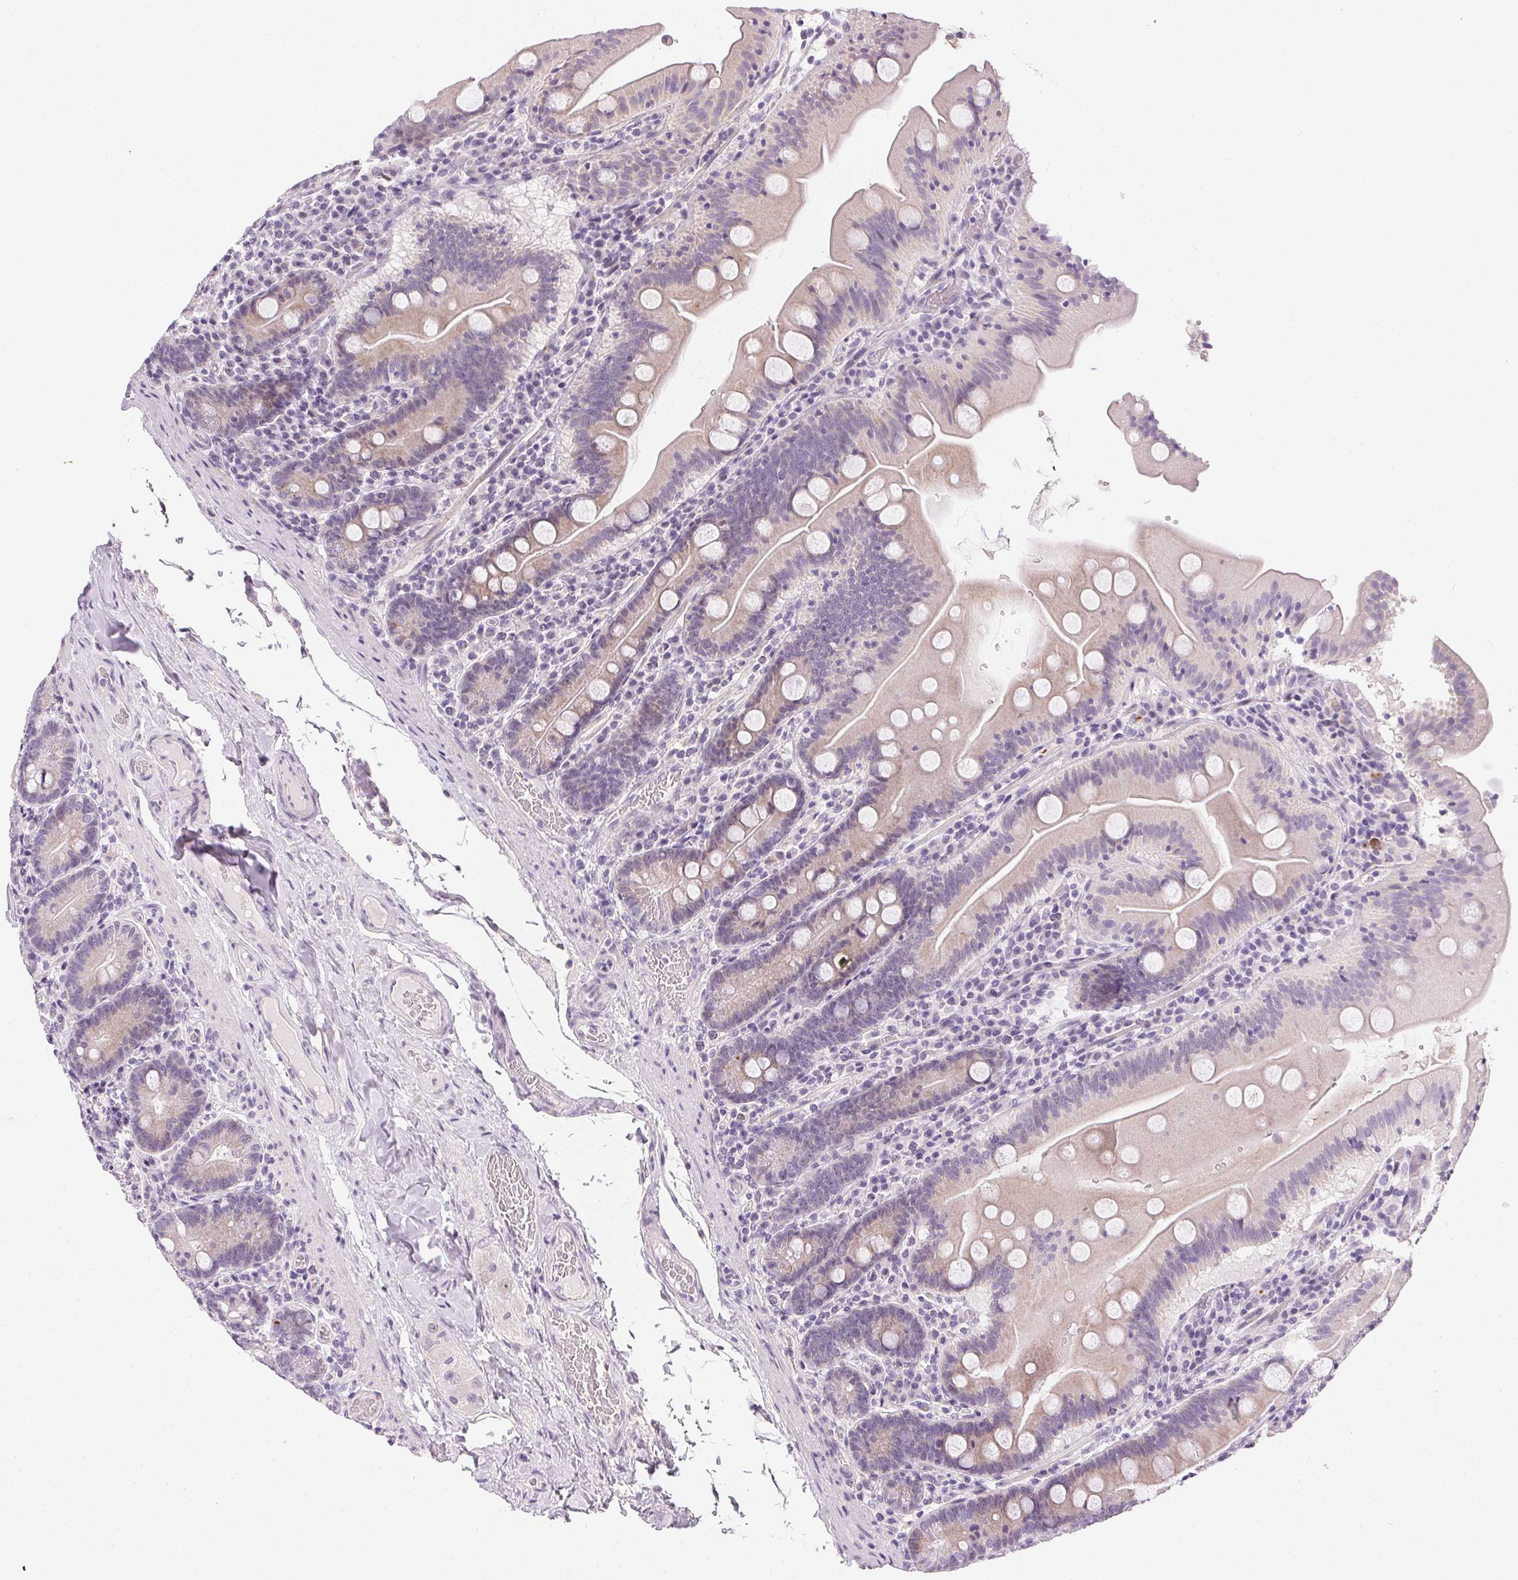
{"staining": {"intensity": "weak", "quantity": "25%-75%", "location": "cytoplasmic/membranous"}, "tissue": "small intestine", "cell_type": "Glandular cells", "image_type": "normal", "snomed": [{"axis": "morphology", "description": "Normal tissue, NOS"}, {"axis": "topography", "description": "Small intestine"}], "caption": "IHC (DAB (3,3'-diaminobenzidine)) staining of normal small intestine displays weak cytoplasmic/membranous protein expression in about 25%-75% of glandular cells.", "gene": "GSDMC", "patient": {"sex": "male", "age": 37}}